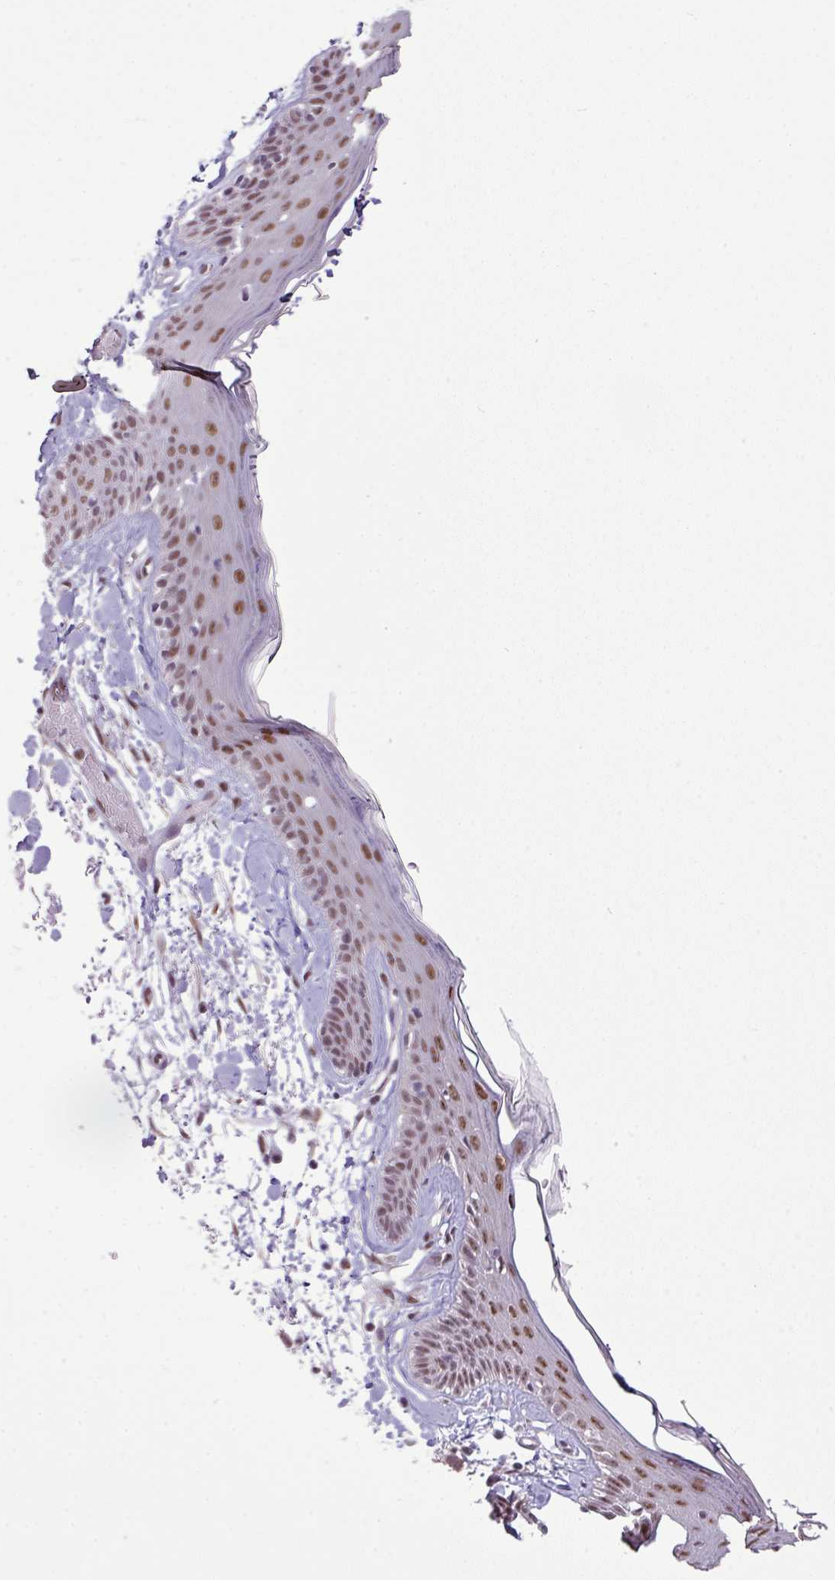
{"staining": {"intensity": "moderate", "quantity": ">75%", "location": "cytoplasmic/membranous,nuclear"}, "tissue": "skin", "cell_type": "Fibroblasts", "image_type": "normal", "snomed": [{"axis": "morphology", "description": "Normal tissue, NOS"}, {"axis": "topography", "description": "Skin"}], "caption": "Human skin stained for a protein (brown) demonstrates moderate cytoplasmic/membranous,nuclear positive staining in approximately >75% of fibroblasts.", "gene": "ZNF217", "patient": {"sex": "male", "age": 79}}